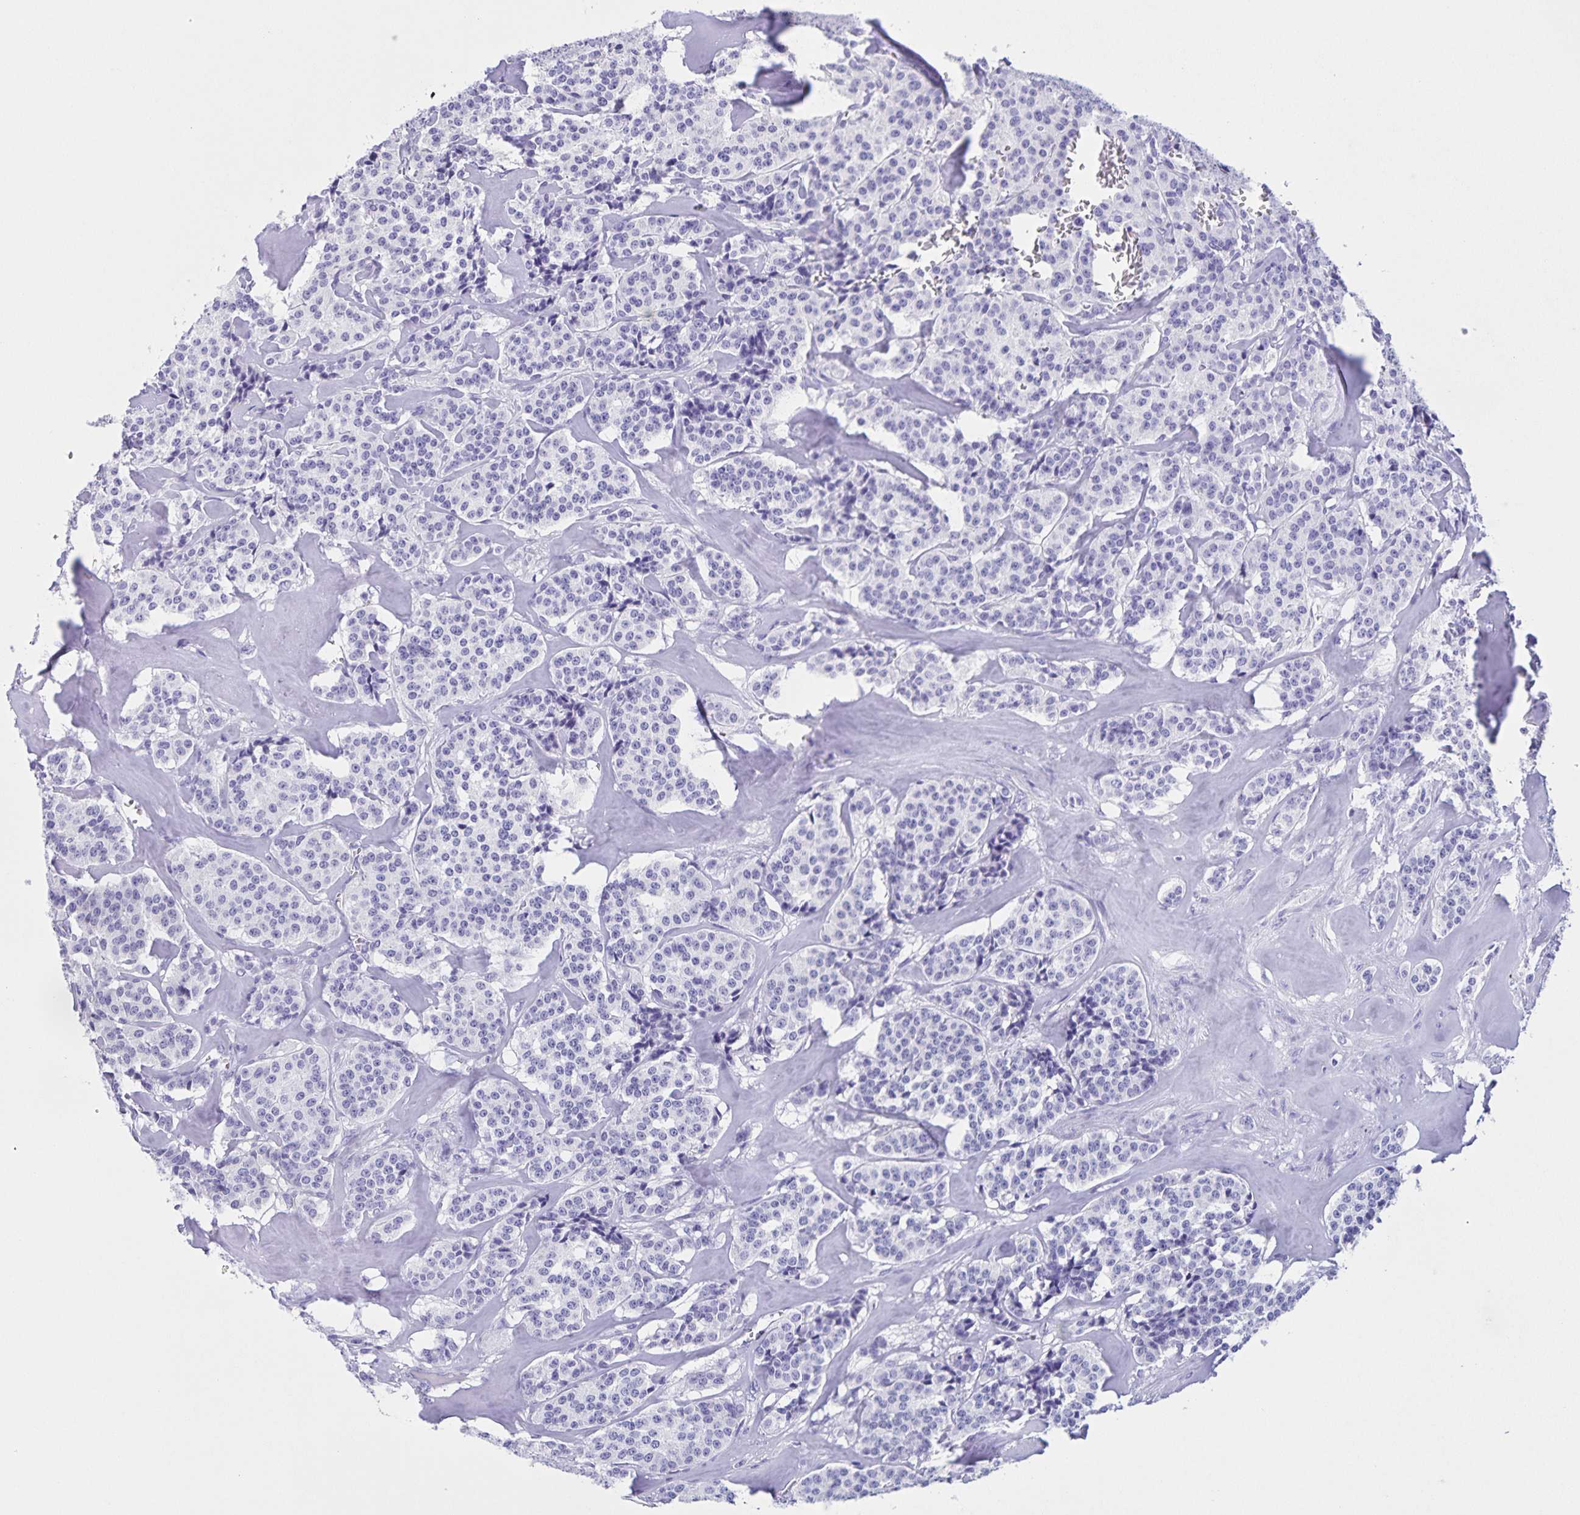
{"staining": {"intensity": "negative", "quantity": "none", "location": "none"}, "tissue": "carcinoid", "cell_type": "Tumor cells", "image_type": "cancer", "snomed": [{"axis": "morphology", "description": "Normal tissue, NOS"}, {"axis": "morphology", "description": "Carcinoid, malignant, NOS"}, {"axis": "topography", "description": "Lung"}], "caption": "A high-resolution micrograph shows immunohistochemistry (IHC) staining of carcinoid, which exhibits no significant staining in tumor cells.", "gene": "TGIF2LX", "patient": {"sex": "female", "age": 46}}